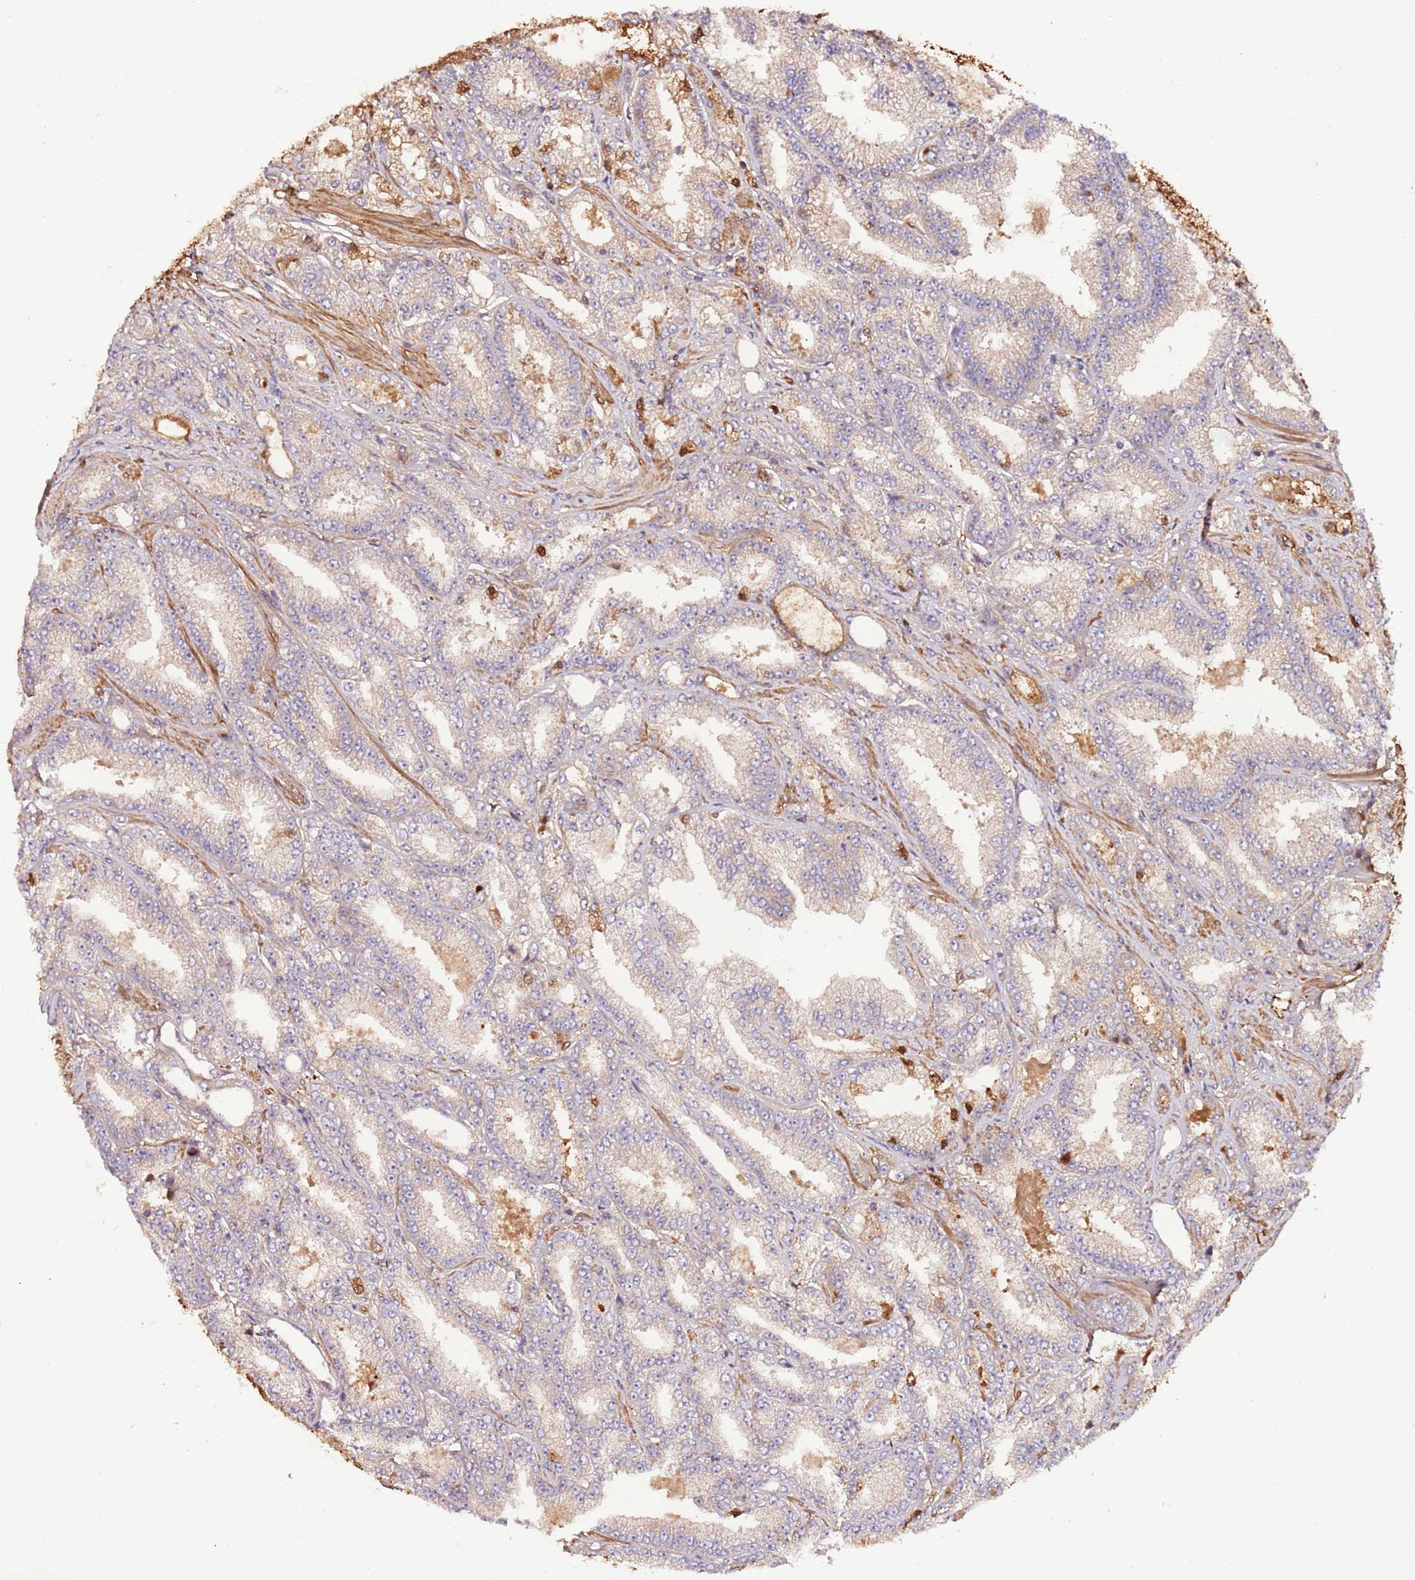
{"staining": {"intensity": "weak", "quantity": "<25%", "location": "cytoplasmic/membranous"}, "tissue": "prostate cancer", "cell_type": "Tumor cells", "image_type": "cancer", "snomed": [{"axis": "morphology", "description": "Adenocarcinoma, High grade"}, {"axis": "topography", "description": "Prostate"}], "caption": "The histopathology image exhibits no staining of tumor cells in prostate cancer.", "gene": "DENR", "patient": {"sex": "male", "age": 68}}